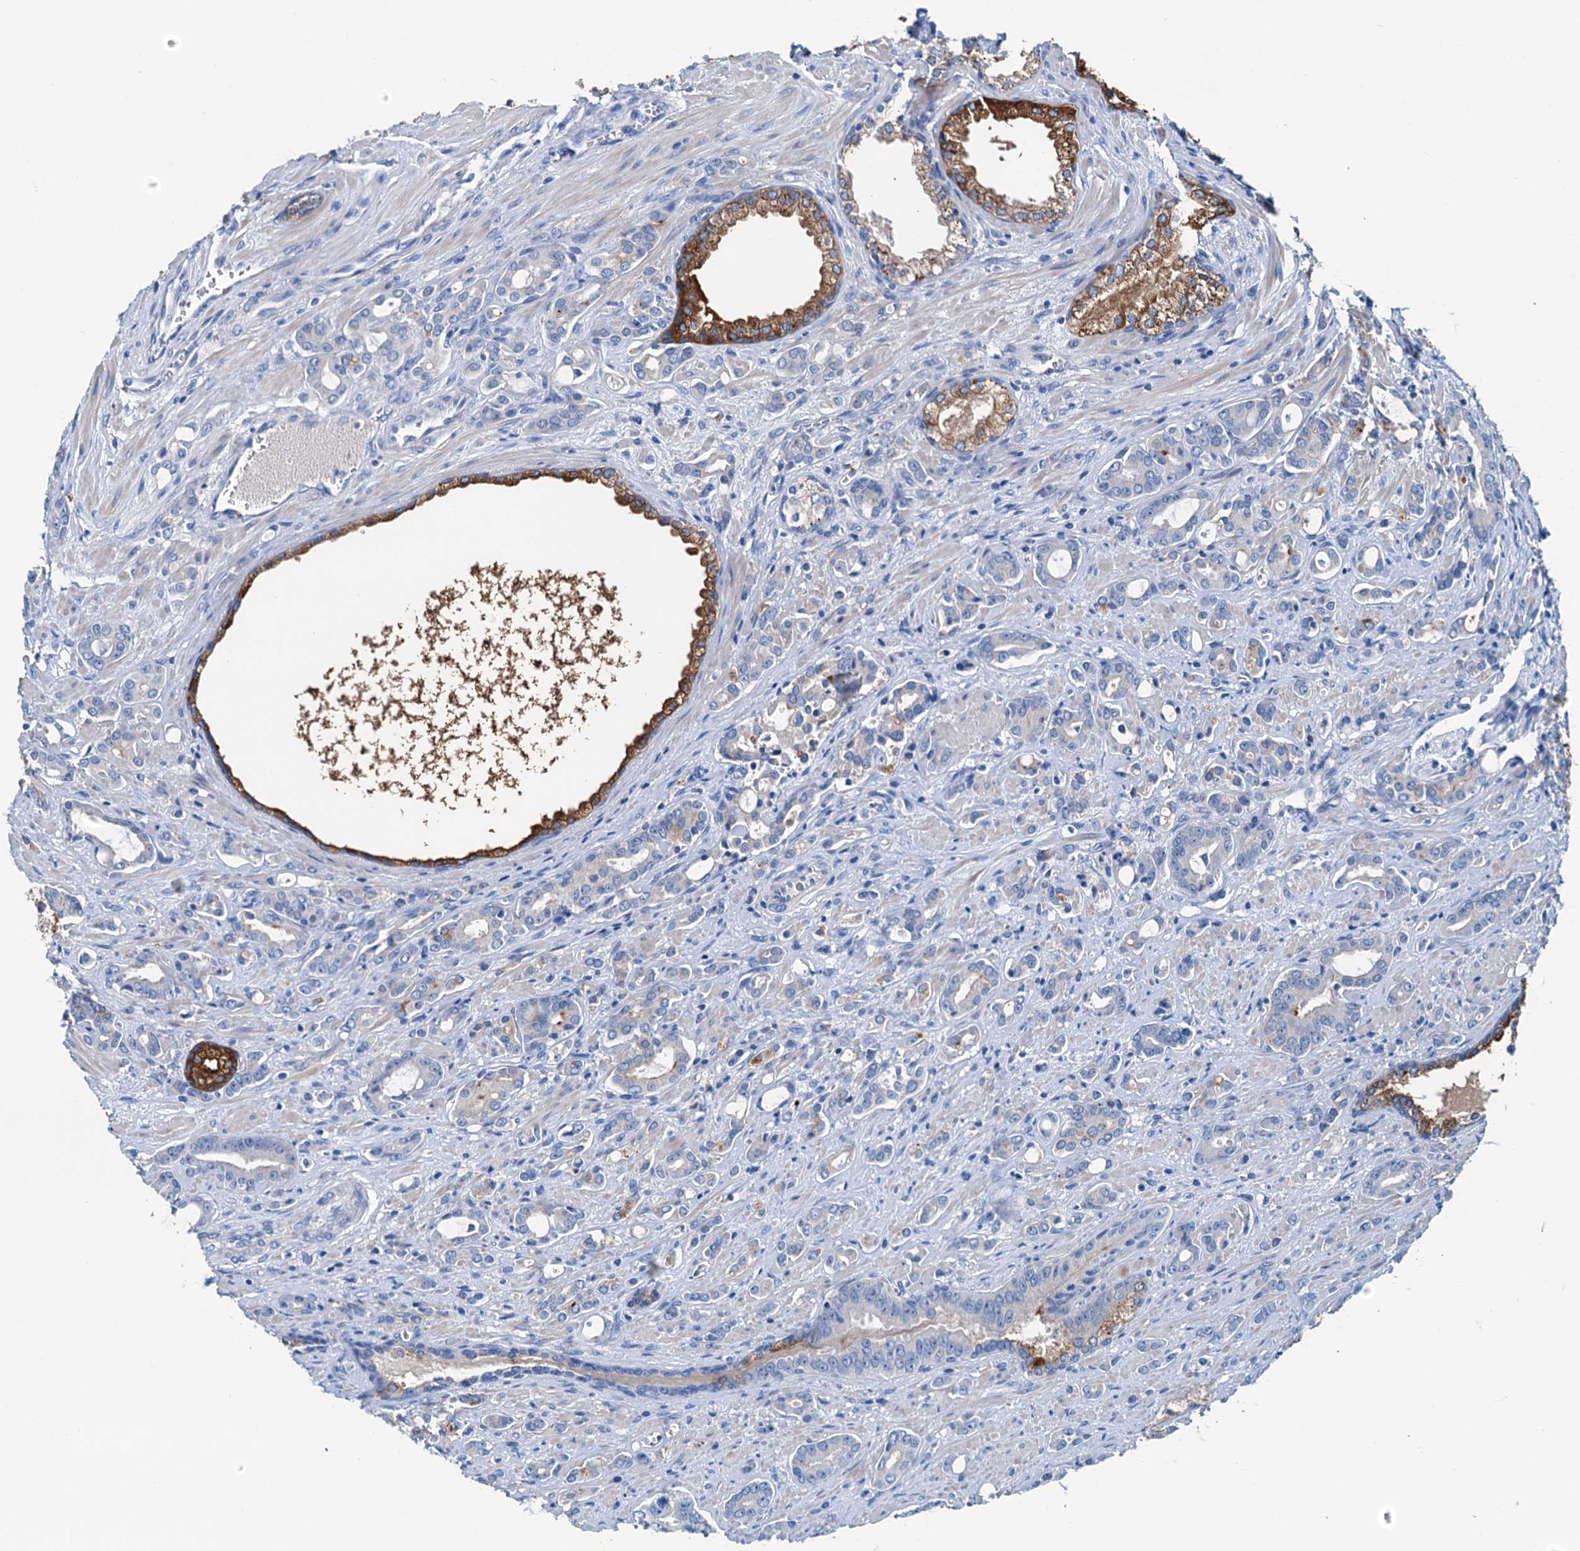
{"staining": {"intensity": "negative", "quantity": "none", "location": "none"}, "tissue": "prostate cancer", "cell_type": "Tumor cells", "image_type": "cancer", "snomed": [{"axis": "morphology", "description": "Adenocarcinoma, High grade"}, {"axis": "topography", "description": "Prostate"}], "caption": "Prostate high-grade adenocarcinoma was stained to show a protein in brown. There is no significant positivity in tumor cells.", "gene": "KNDC1", "patient": {"sex": "male", "age": 72}}